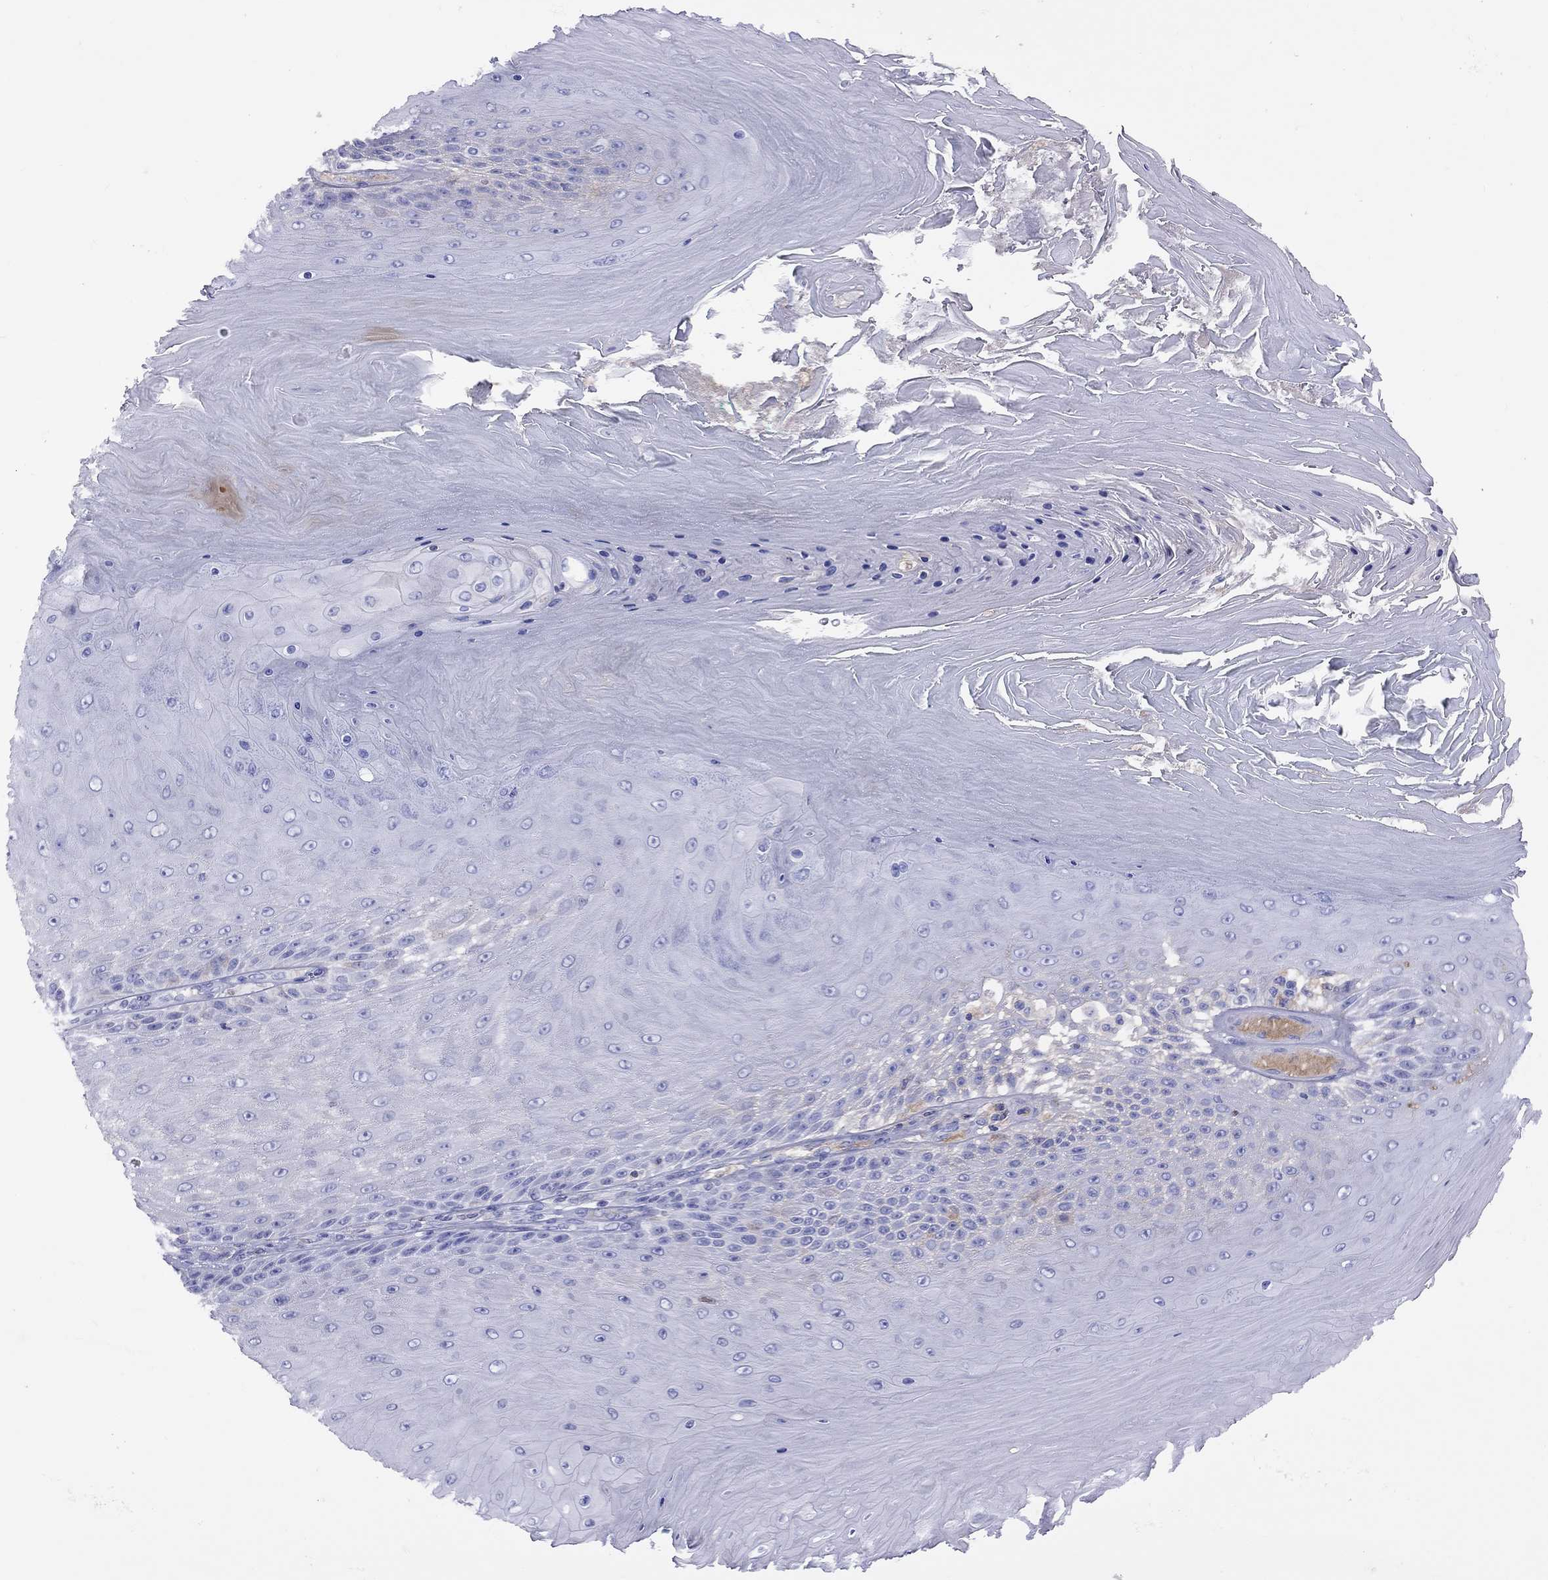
{"staining": {"intensity": "negative", "quantity": "none", "location": "none"}, "tissue": "skin cancer", "cell_type": "Tumor cells", "image_type": "cancer", "snomed": [{"axis": "morphology", "description": "Squamous cell carcinoma, NOS"}, {"axis": "topography", "description": "Skin"}], "caption": "Histopathology image shows no protein staining in tumor cells of skin squamous cell carcinoma tissue.", "gene": "SERPINA3", "patient": {"sex": "male", "age": 62}}